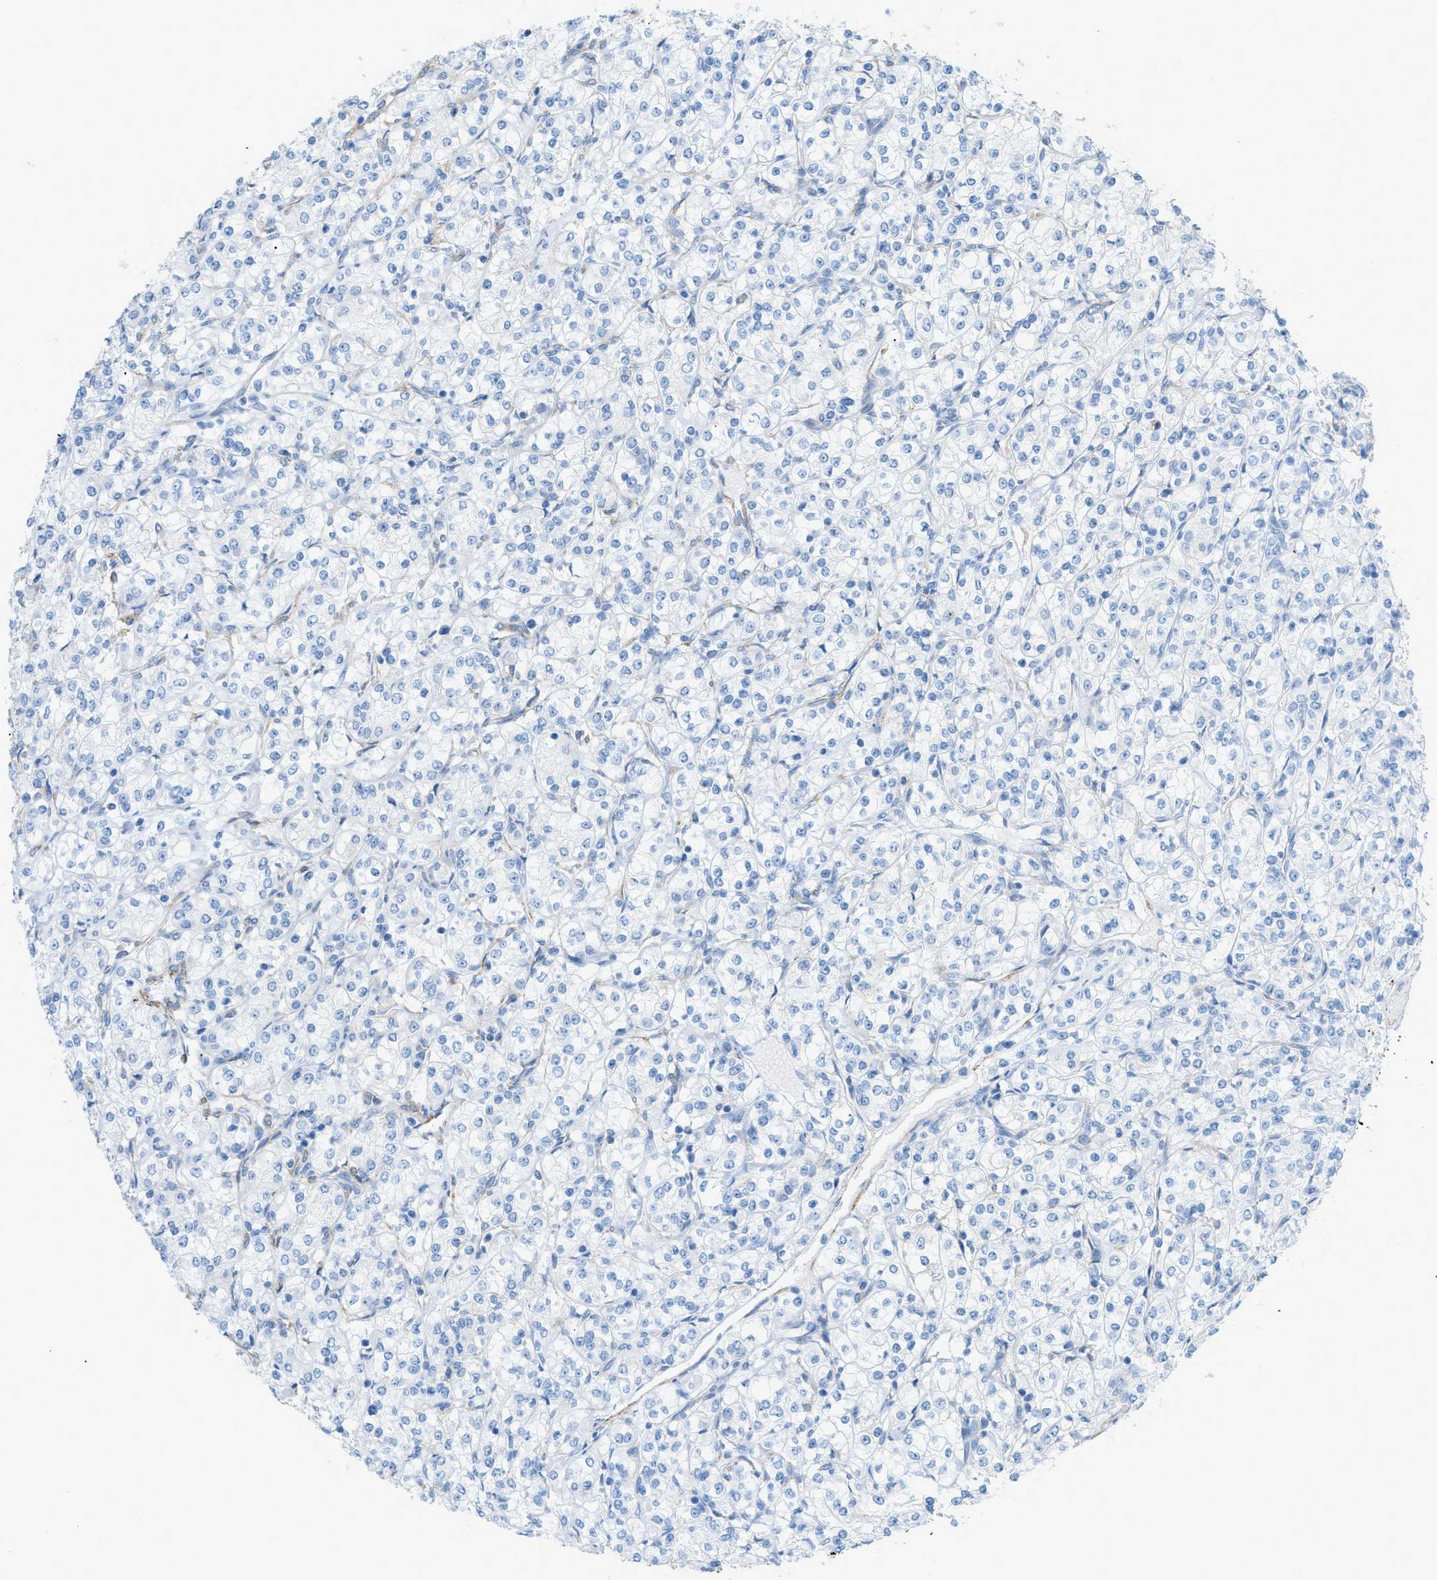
{"staining": {"intensity": "negative", "quantity": "none", "location": "none"}, "tissue": "renal cancer", "cell_type": "Tumor cells", "image_type": "cancer", "snomed": [{"axis": "morphology", "description": "Adenocarcinoma, NOS"}, {"axis": "topography", "description": "Kidney"}], "caption": "Micrograph shows no significant protein positivity in tumor cells of renal cancer (adenocarcinoma).", "gene": "MYH11", "patient": {"sex": "male", "age": 77}}